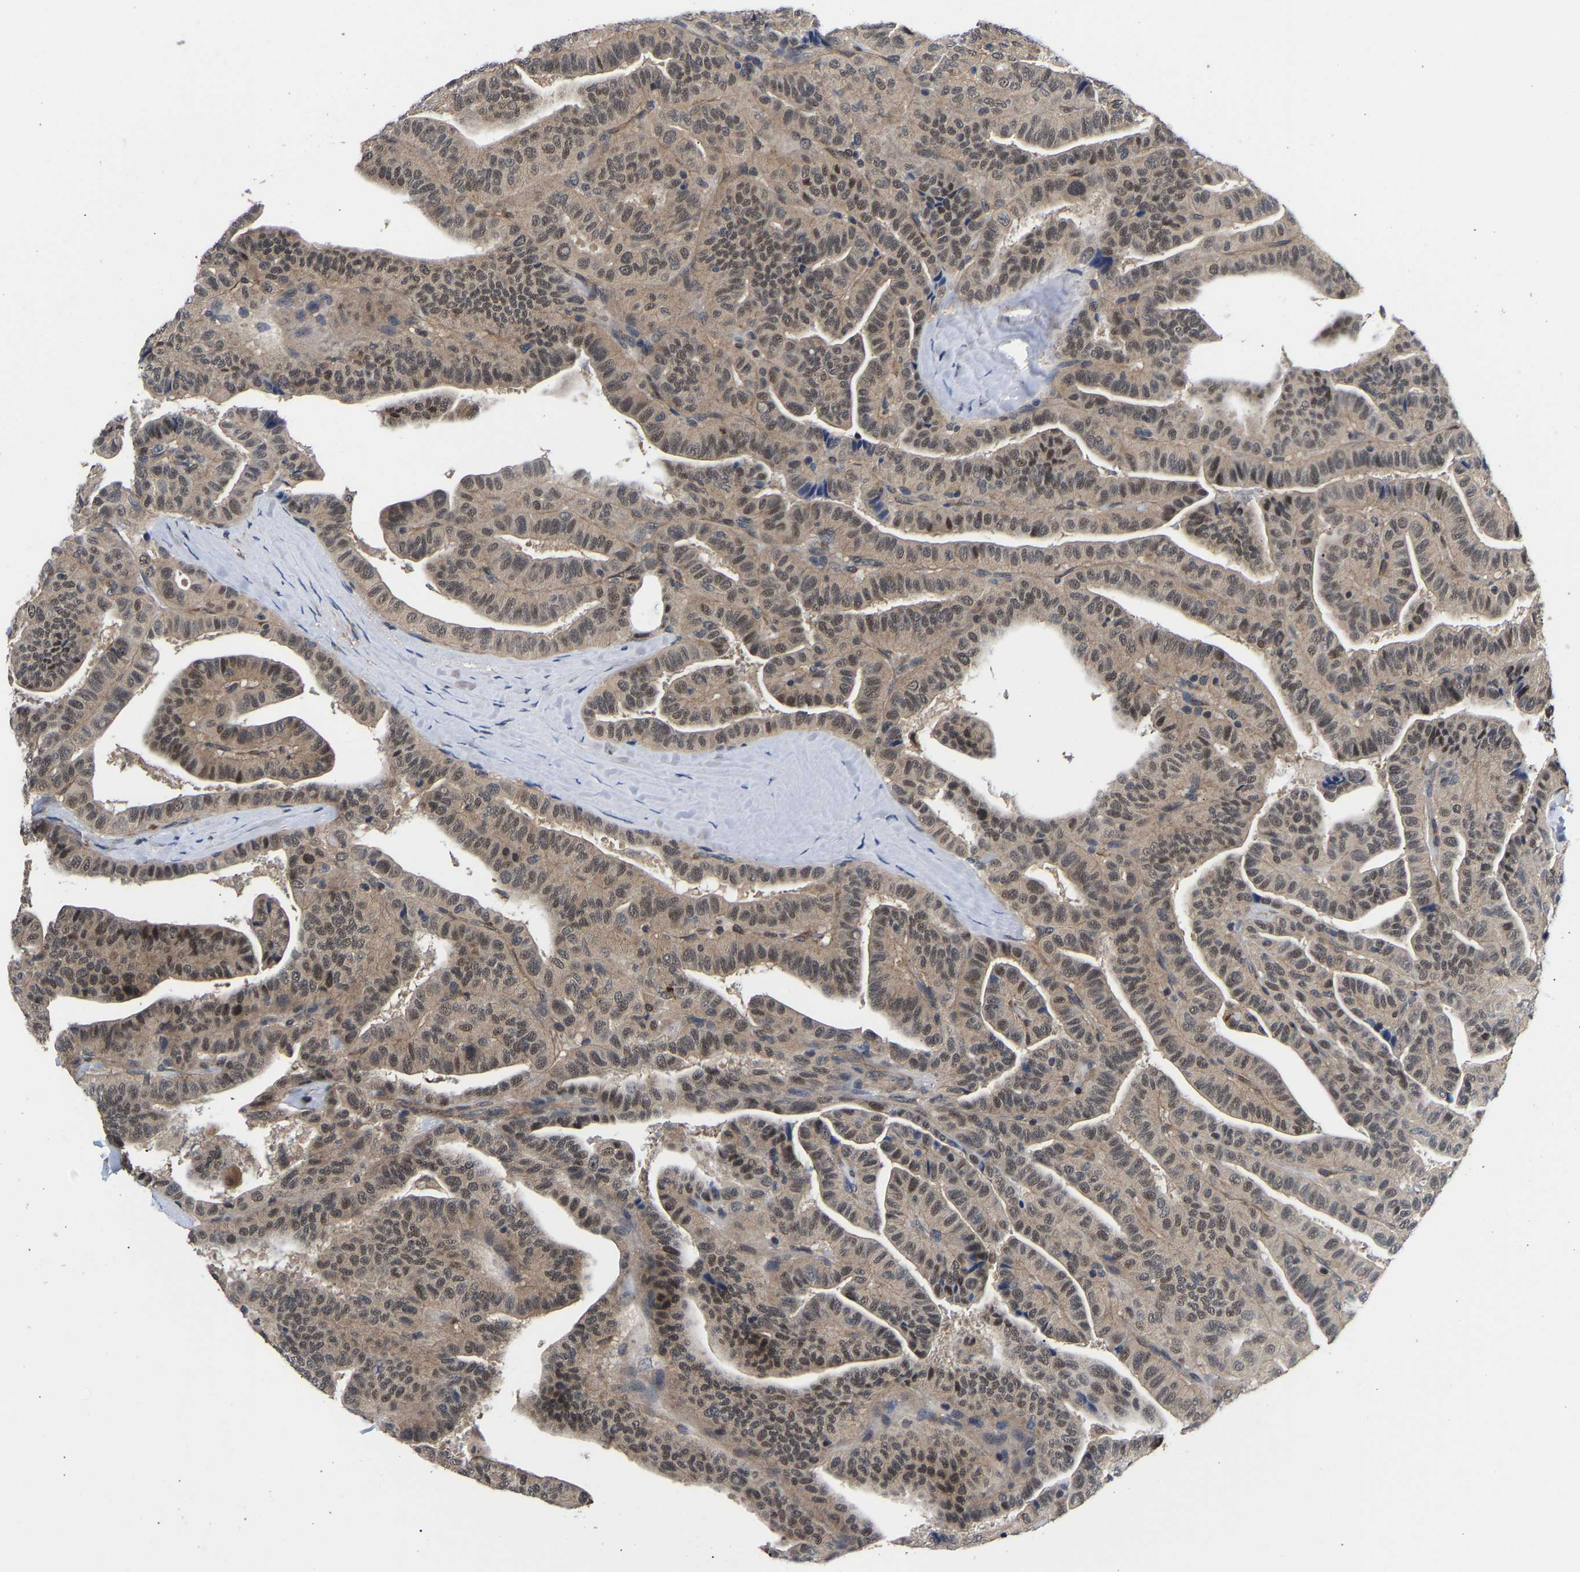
{"staining": {"intensity": "weak", "quantity": ">75%", "location": "cytoplasmic/membranous,nuclear"}, "tissue": "thyroid cancer", "cell_type": "Tumor cells", "image_type": "cancer", "snomed": [{"axis": "morphology", "description": "Papillary adenocarcinoma, NOS"}, {"axis": "topography", "description": "Thyroid gland"}], "caption": "Immunohistochemistry photomicrograph of neoplastic tissue: thyroid cancer stained using immunohistochemistry (IHC) exhibits low levels of weak protein expression localized specifically in the cytoplasmic/membranous and nuclear of tumor cells, appearing as a cytoplasmic/membranous and nuclear brown color.", "gene": "METTL16", "patient": {"sex": "male", "age": 77}}